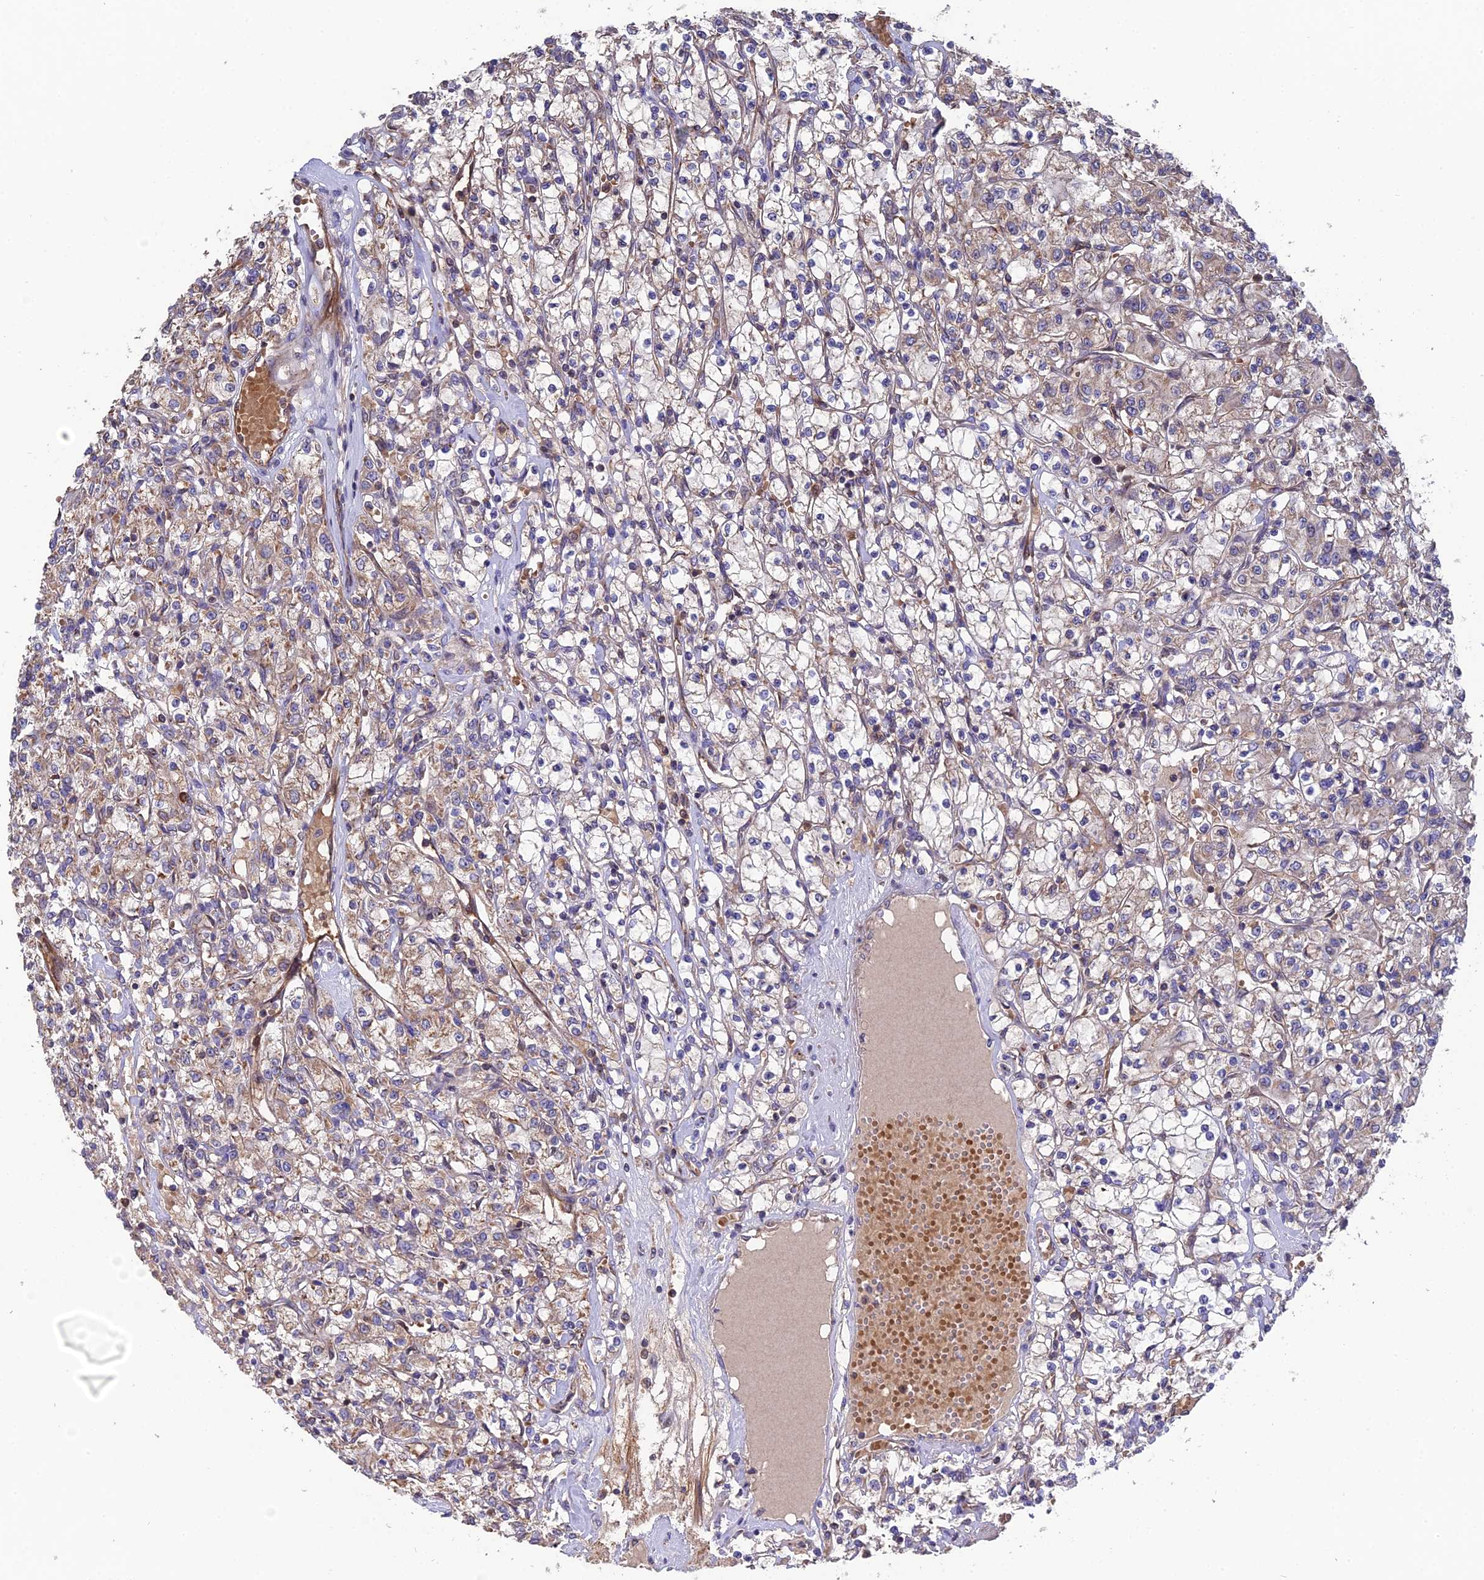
{"staining": {"intensity": "weak", "quantity": "25%-75%", "location": "cytoplasmic/membranous"}, "tissue": "renal cancer", "cell_type": "Tumor cells", "image_type": "cancer", "snomed": [{"axis": "morphology", "description": "Adenocarcinoma, NOS"}, {"axis": "topography", "description": "Kidney"}], "caption": "IHC of human renal cancer reveals low levels of weak cytoplasmic/membranous staining in approximately 25%-75% of tumor cells. (brown staining indicates protein expression, while blue staining denotes nuclei).", "gene": "RPIA", "patient": {"sex": "female", "age": 59}}